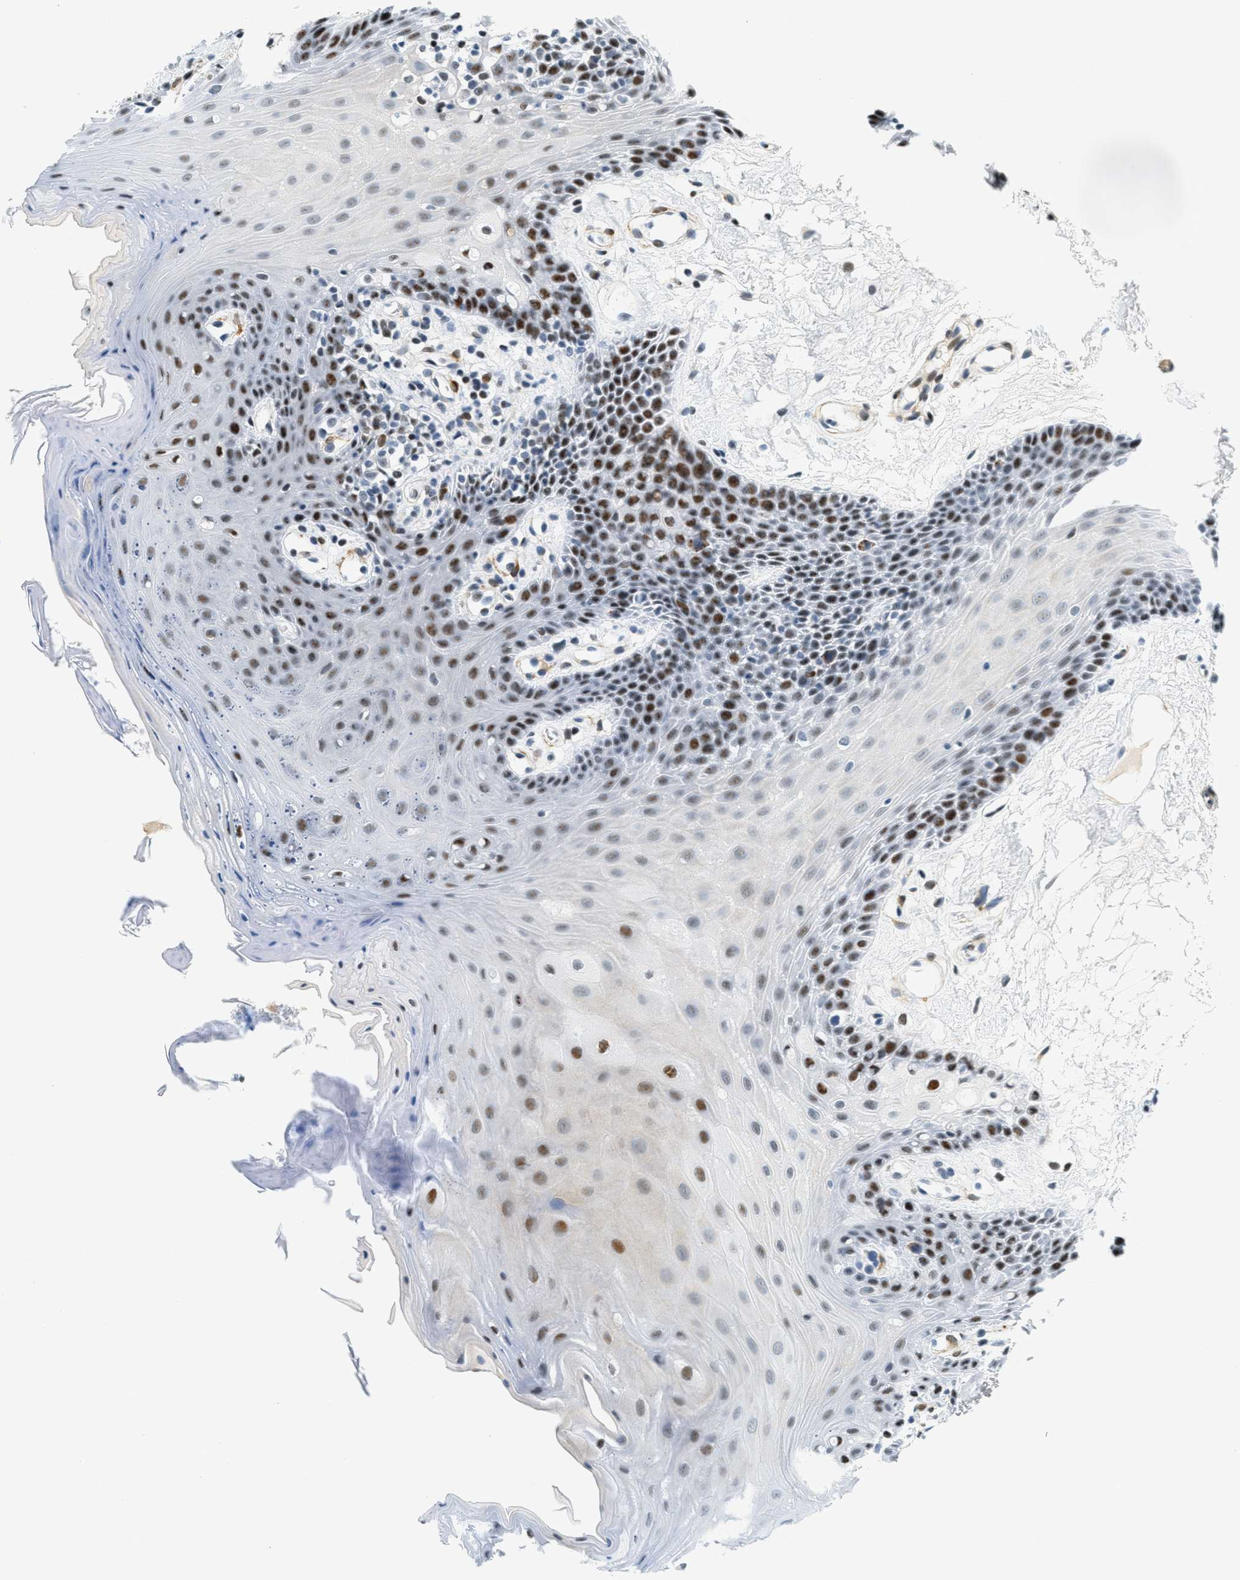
{"staining": {"intensity": "strong", "quantity": "25%-75%", "location": "nuclear"}, "tissue": "oral mucosa", "cell_type": "Squamous epithelial cells", "image_type": "normal", "snomed": [{"axis": "morphology", "description": "Normal tissue, NOS"}, {"axis": "morphology", "description": "Squamous cell carcinoma, NOS"}, {"axis": "topography", "description": "Oral tissue"}, {"axis": "topography", "description": "Head-Neck"}], "caption": "High-magnification brightfield microscopy of unremarkable oral mucosa stained with DAB (brown) and counterstained with hematoxylin (blue). squamous epithelial cells exhibit strong nuclear positivity is seen in about25%-75% of cells.", "gene": "ZDHHC23", "patient": {"sex": "male", "age": 71}}